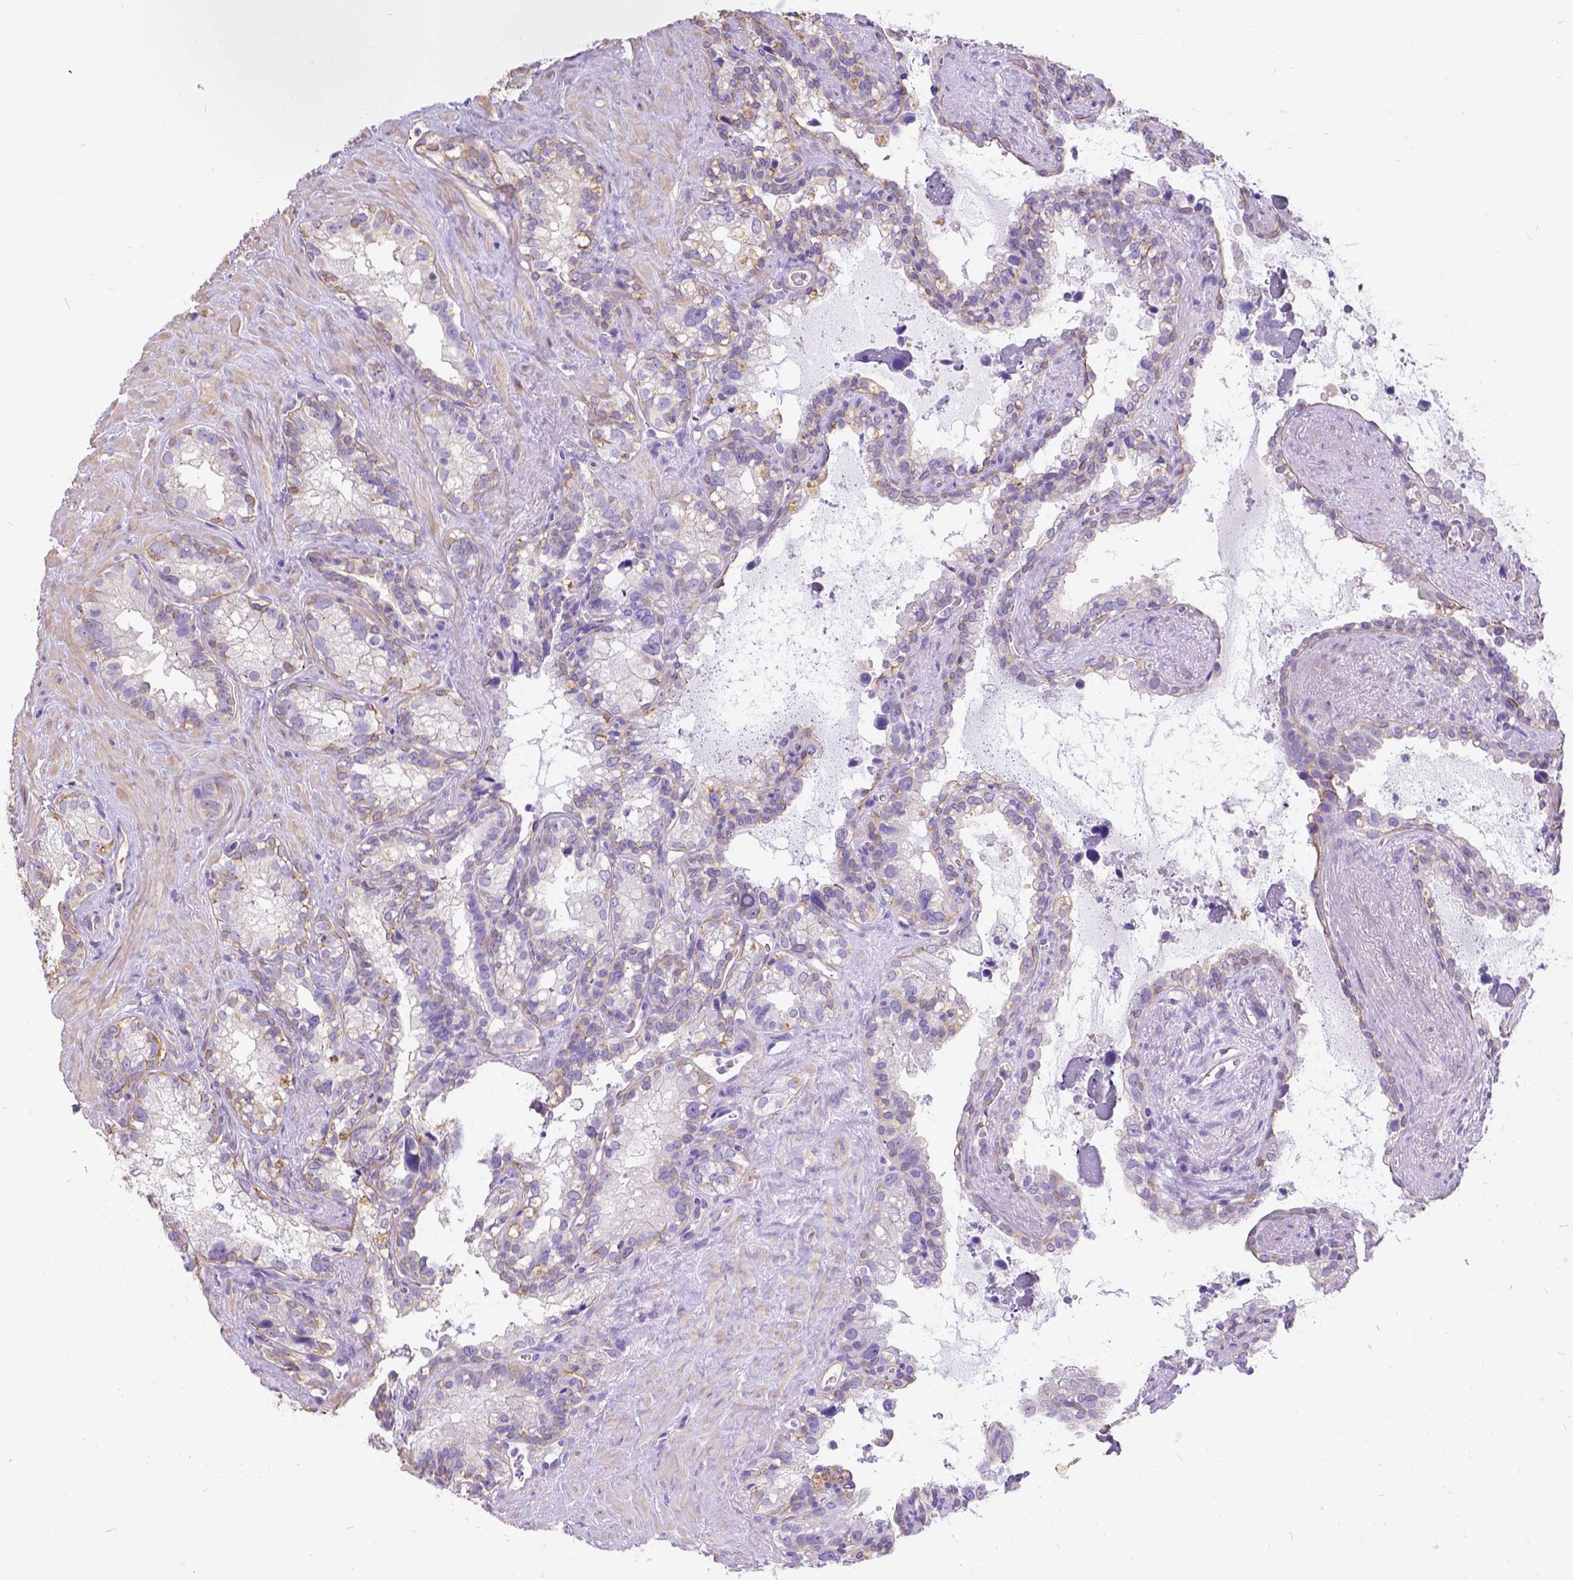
{"staining": {"intensity": "weak", "quantity": "25%-75%", "location": "cytoplasmic/membranous"}, "tissue": "seminal vesicle", "cell_type": "Glandular cells", "image_type": "normal", "snomed": [{"axis": "morphology", "description": "Normal tissue, NOS"}, {"axis": "topography", "description": "Seminal veicle"}], "caption": "Immunohistochemical staining of normal seminal vesicle shows weak cytoplasmic/membranous protein positivity in about 25%-75% of glandular cells. (IHC, brightfield microscopy, high magnification).", "gene": "PHF7", "patient": {"sex": "male", "age": 71}}